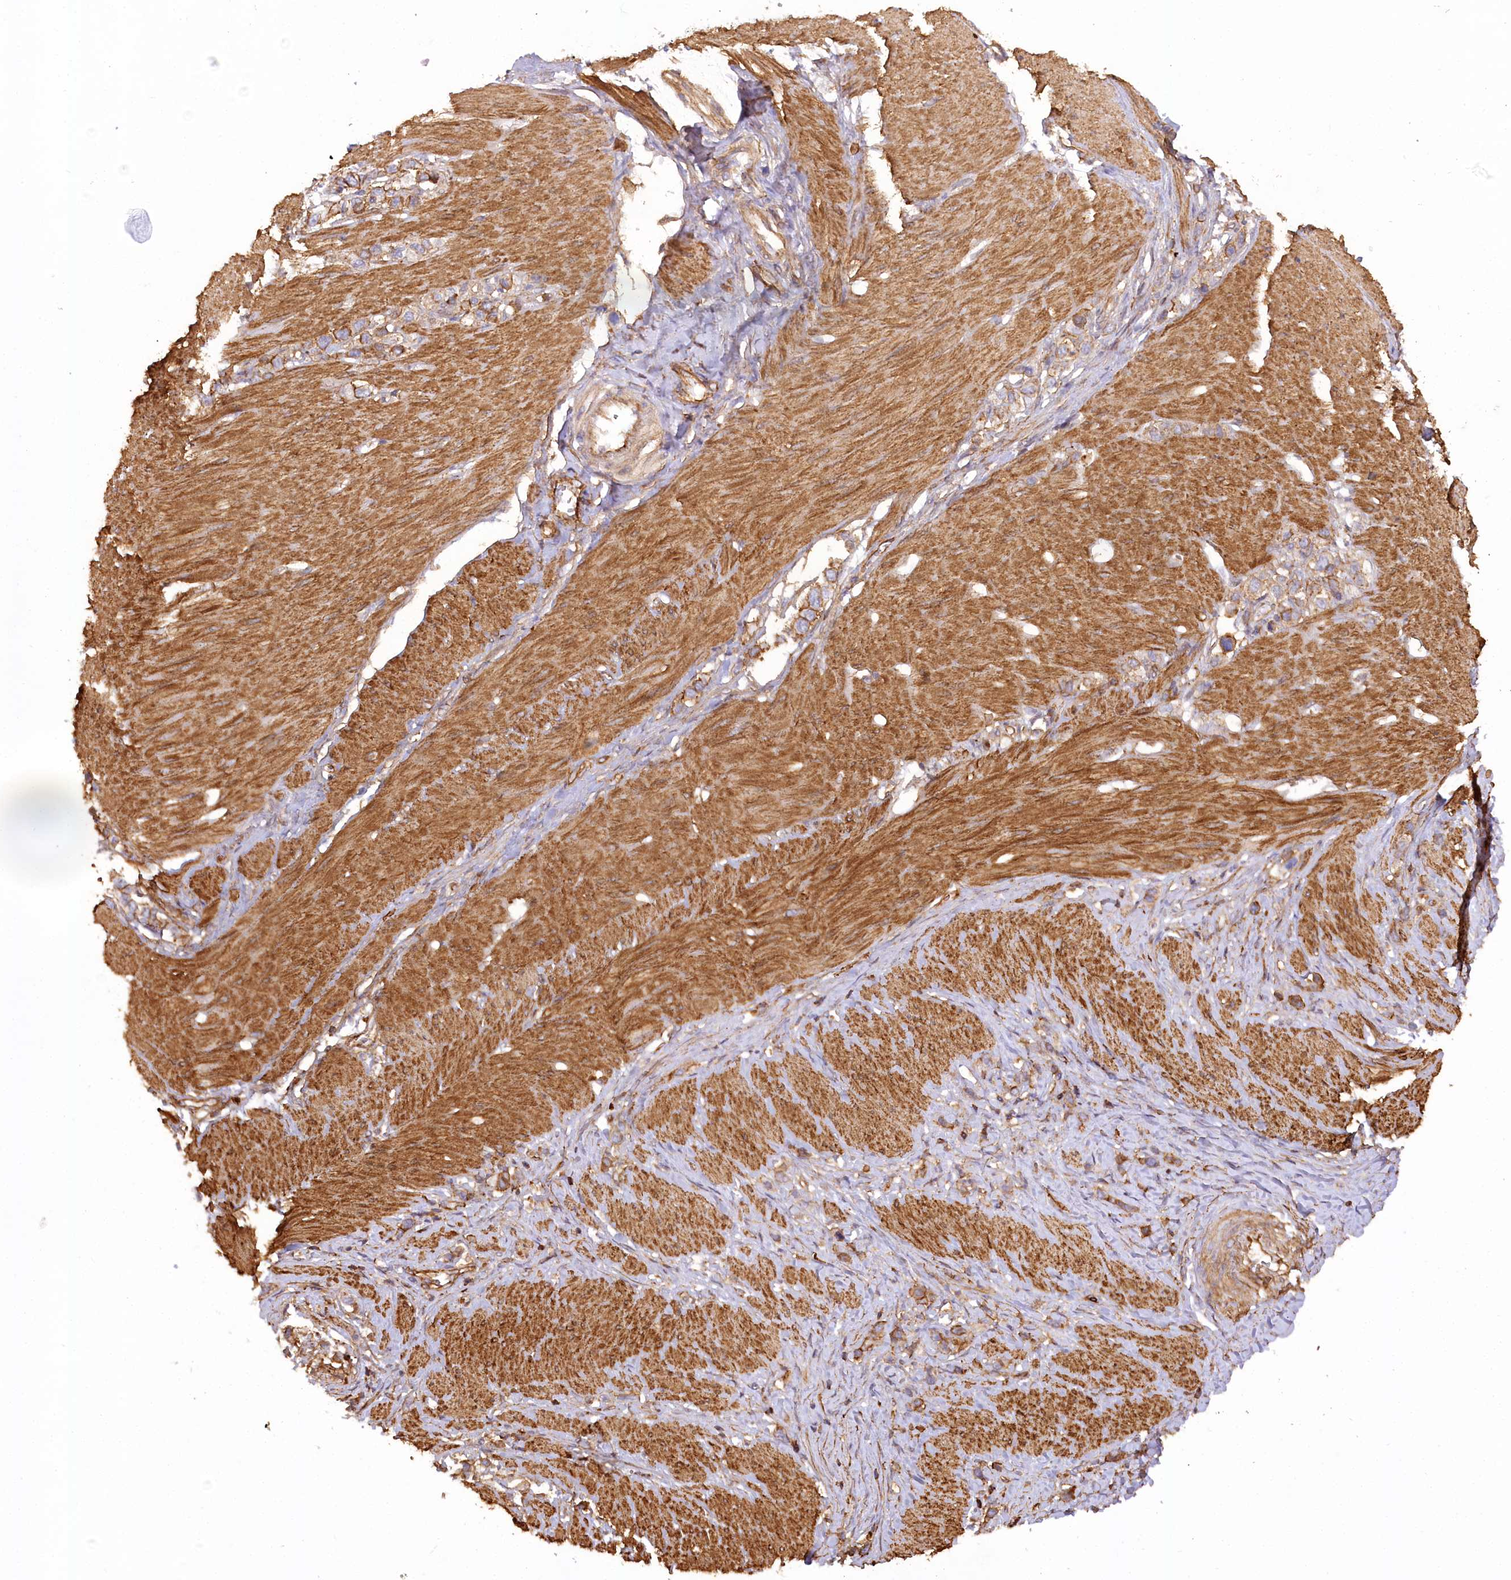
{"staining": {"intensity": "moderate", "quantity": ">75%", "location": "cytoplasmic/membranous"}, "tissue": "stomach cancer", "cell_type": "Tumor cells", "image_type": "cancer", "snomed": [{"axis": "morphology", "description": "Normal tissue, NOS"}, {"axis": "morphology", "description": "Adenocarcinoma, NOS"}, {"axis": "topography", "description": "Stomach, upper"}, {"axis": "topography", "description": "Stomach"}], "caption": "Stomach cancer was stained to show a protein in brown. There is medium levels of moderate cytoplasmic/membranous positivity in about >75% of tumor cells.", "gene": "SYNPO2", "patient": {"sex": "female", "age": 65}}